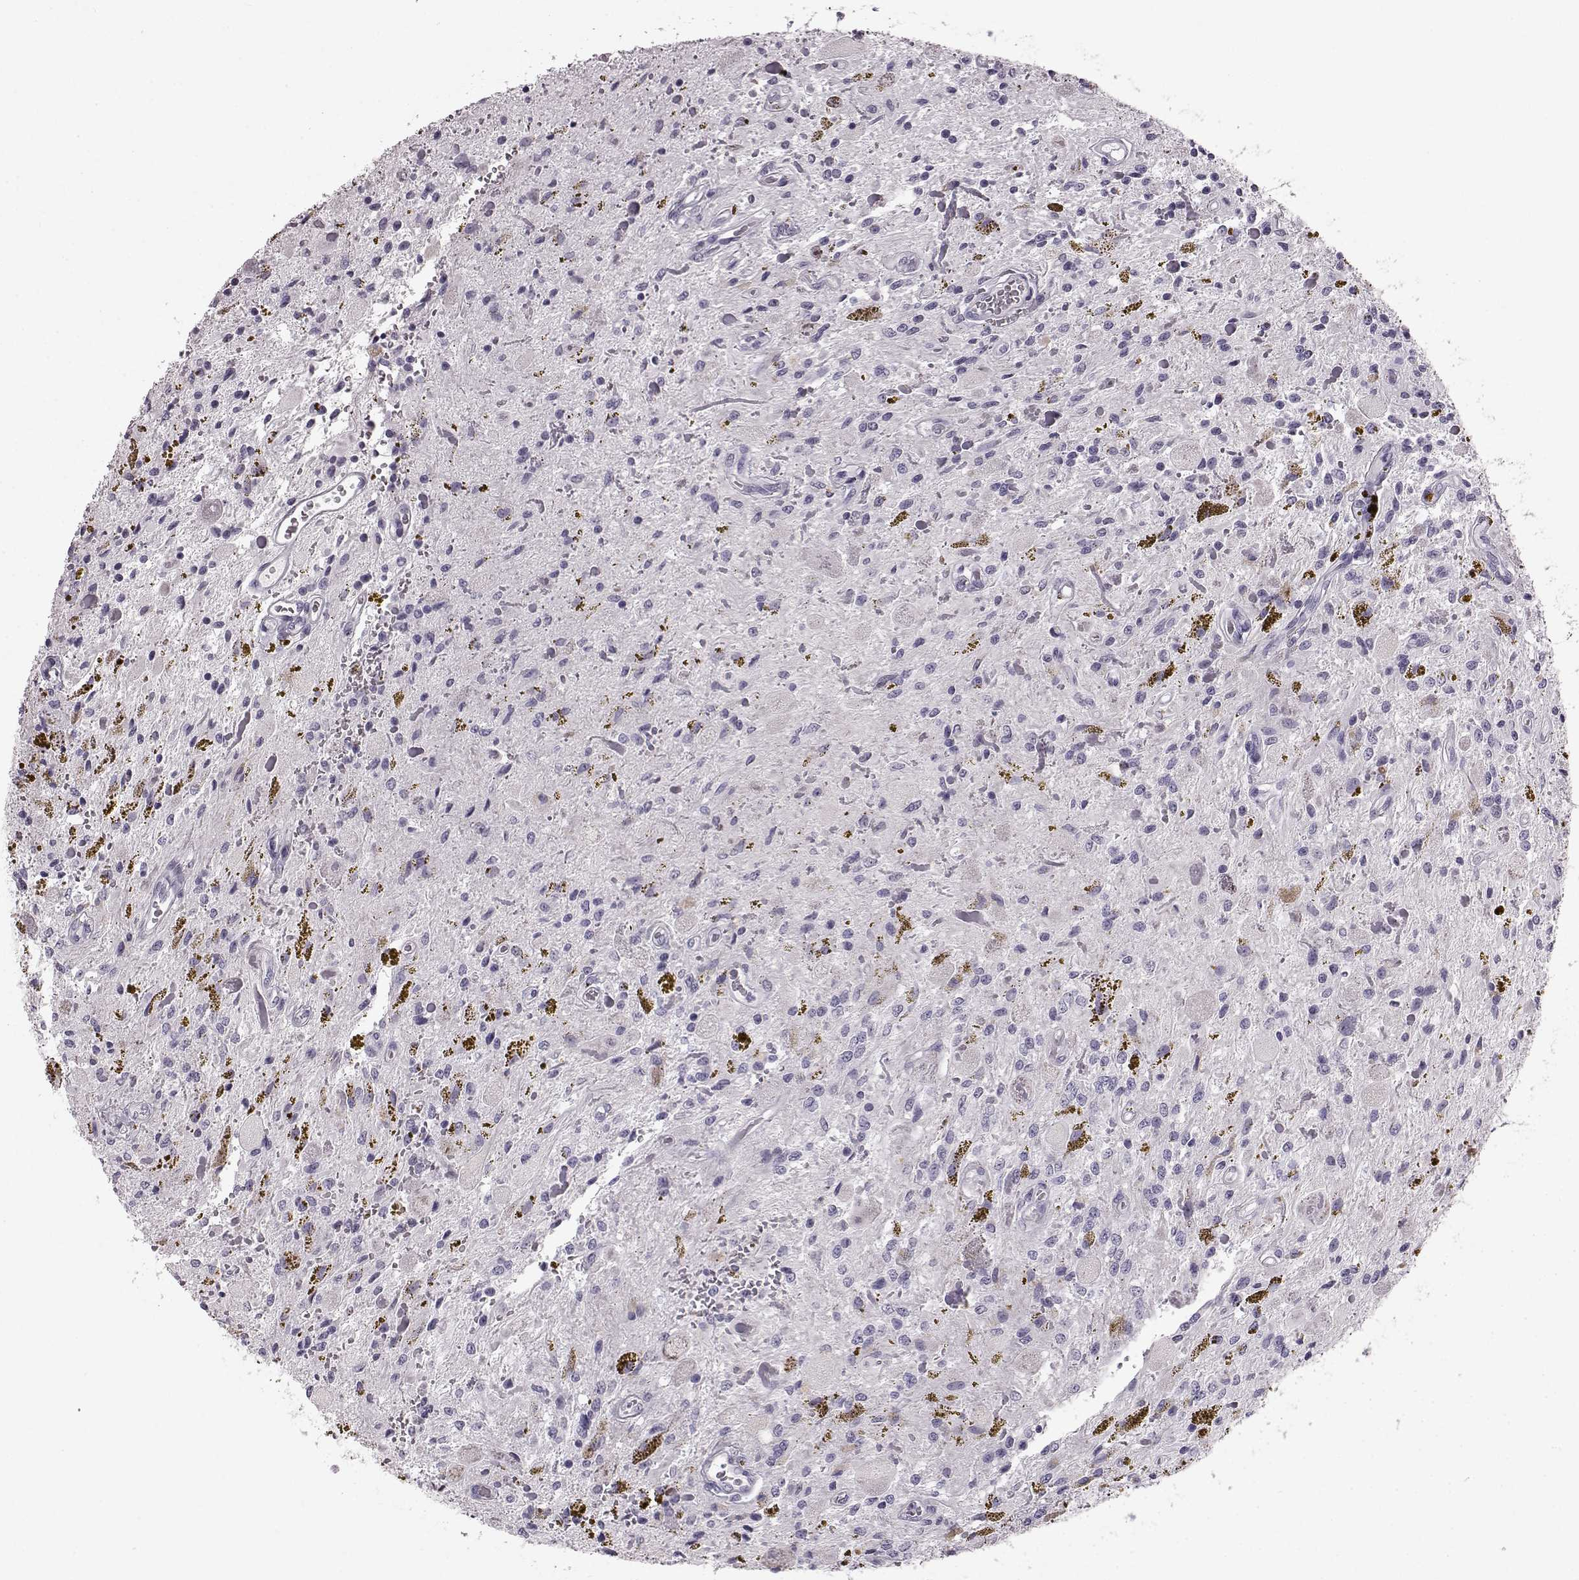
{"staining": {"intensity": "negative", "quantity": "none", "location": "none"}, "tissue": "glioma", "cell_type": "Tumor cells", "image_type": "cancer", "snomed": [{"axis": "morphology", "description": "Glioma, malignant, Low grade"}, {"axis": "topography", "description": "Cerebellum"}], "caption": "There is no significant positivity in tumor cells of glioma.", "gene": "AIPL1", "patient": {"sex": "female", "age": 14}}